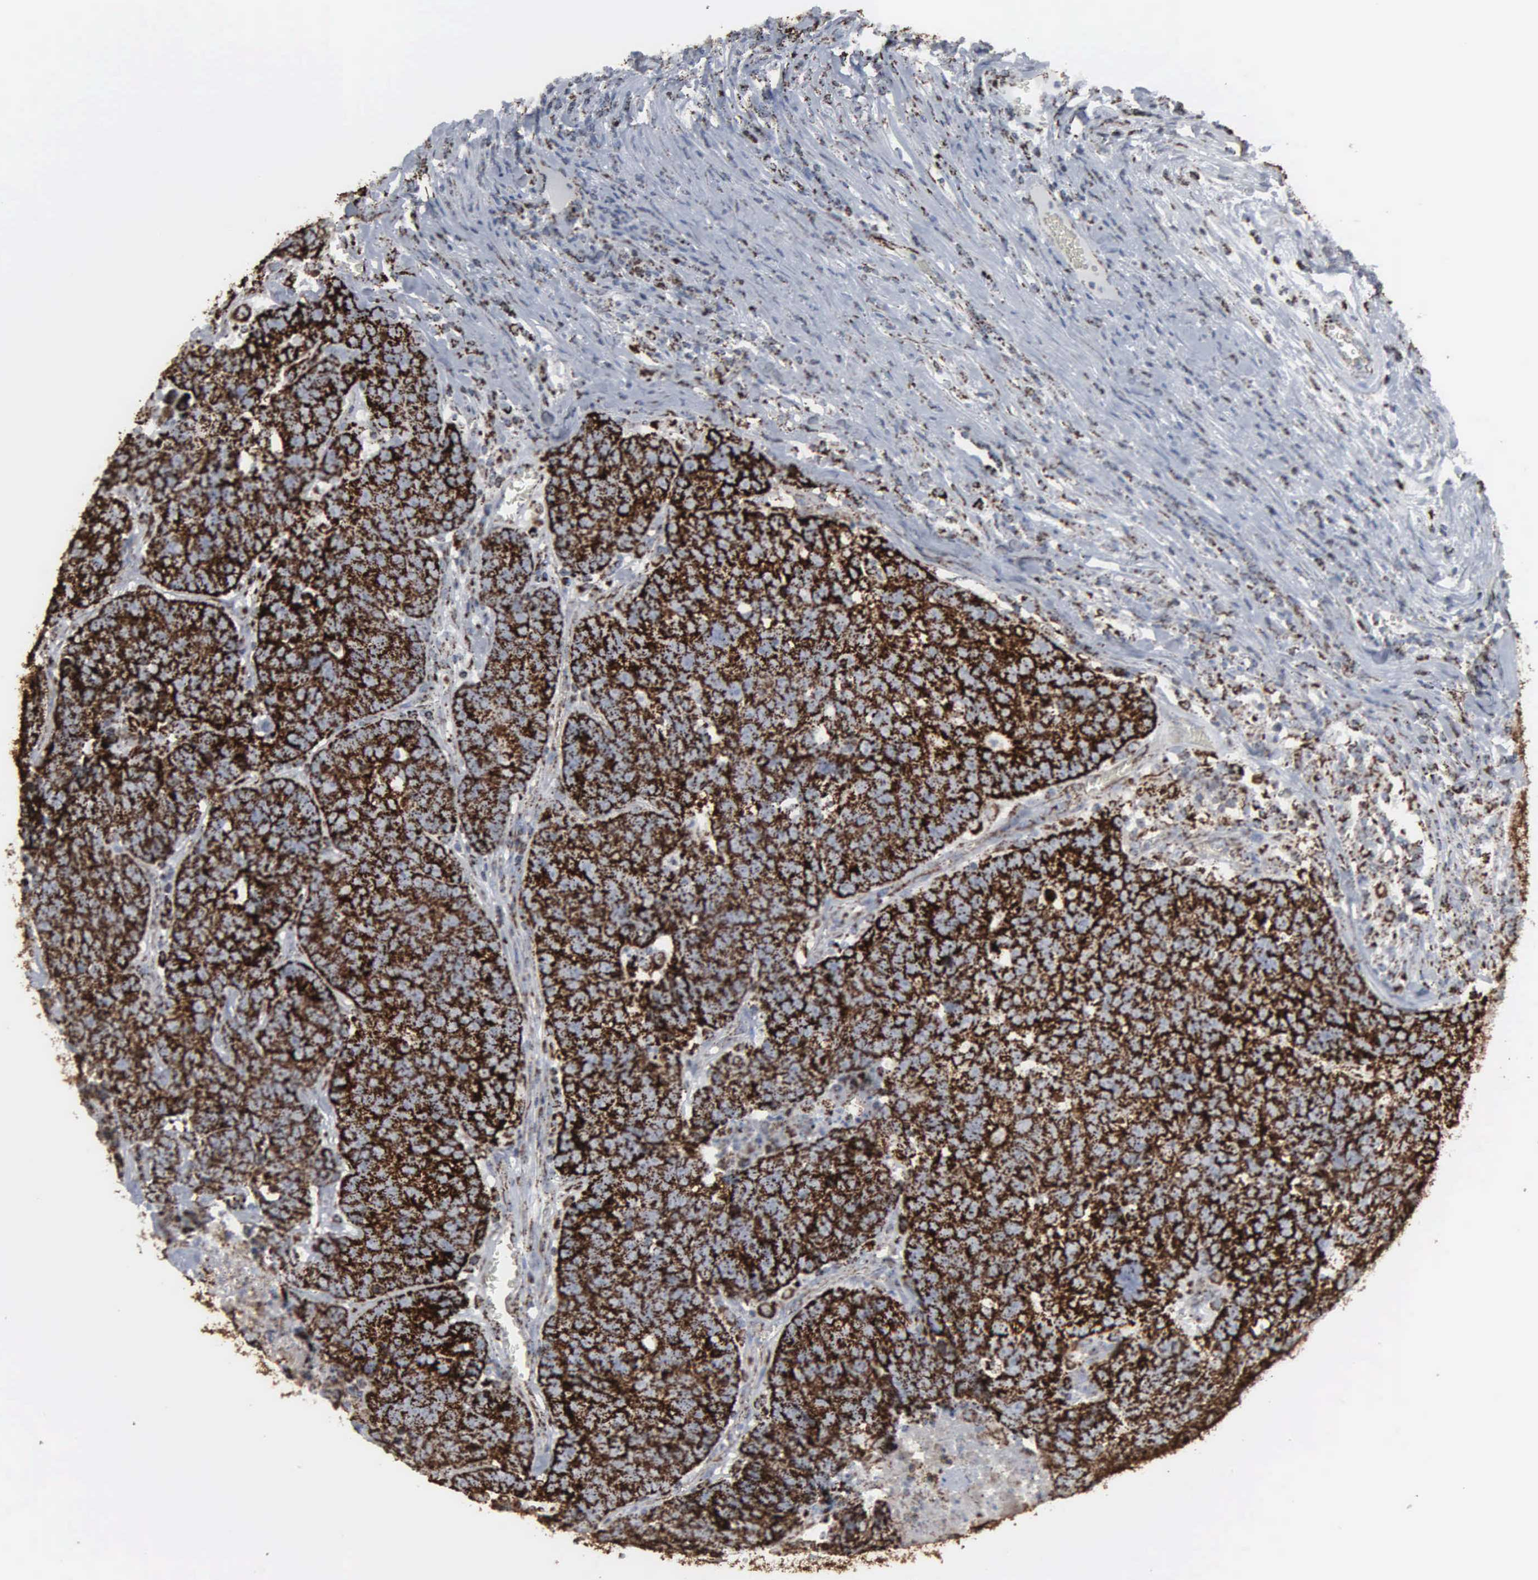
{"staining": {"intensity": "strong", "quantity": ">75%", "location": "cytoplasmic/membranous"}, "tissue": "colorectal cancer", "cell_type": "Tumor cells", "image_type": "cancer", "snomed": [{"axis": "morphology", "description": "Adenocarcinoma, NOS"}, {"axis": "topography", "description": "Colon"}], "caption": "This is a micrograph of IHC staining of colorectal cancer, which shows strong positivity in the cytoplasmic/membranous of tumor cells.", "gene": "HSPA9", "patient": {"sex": "female", "age": 53}}